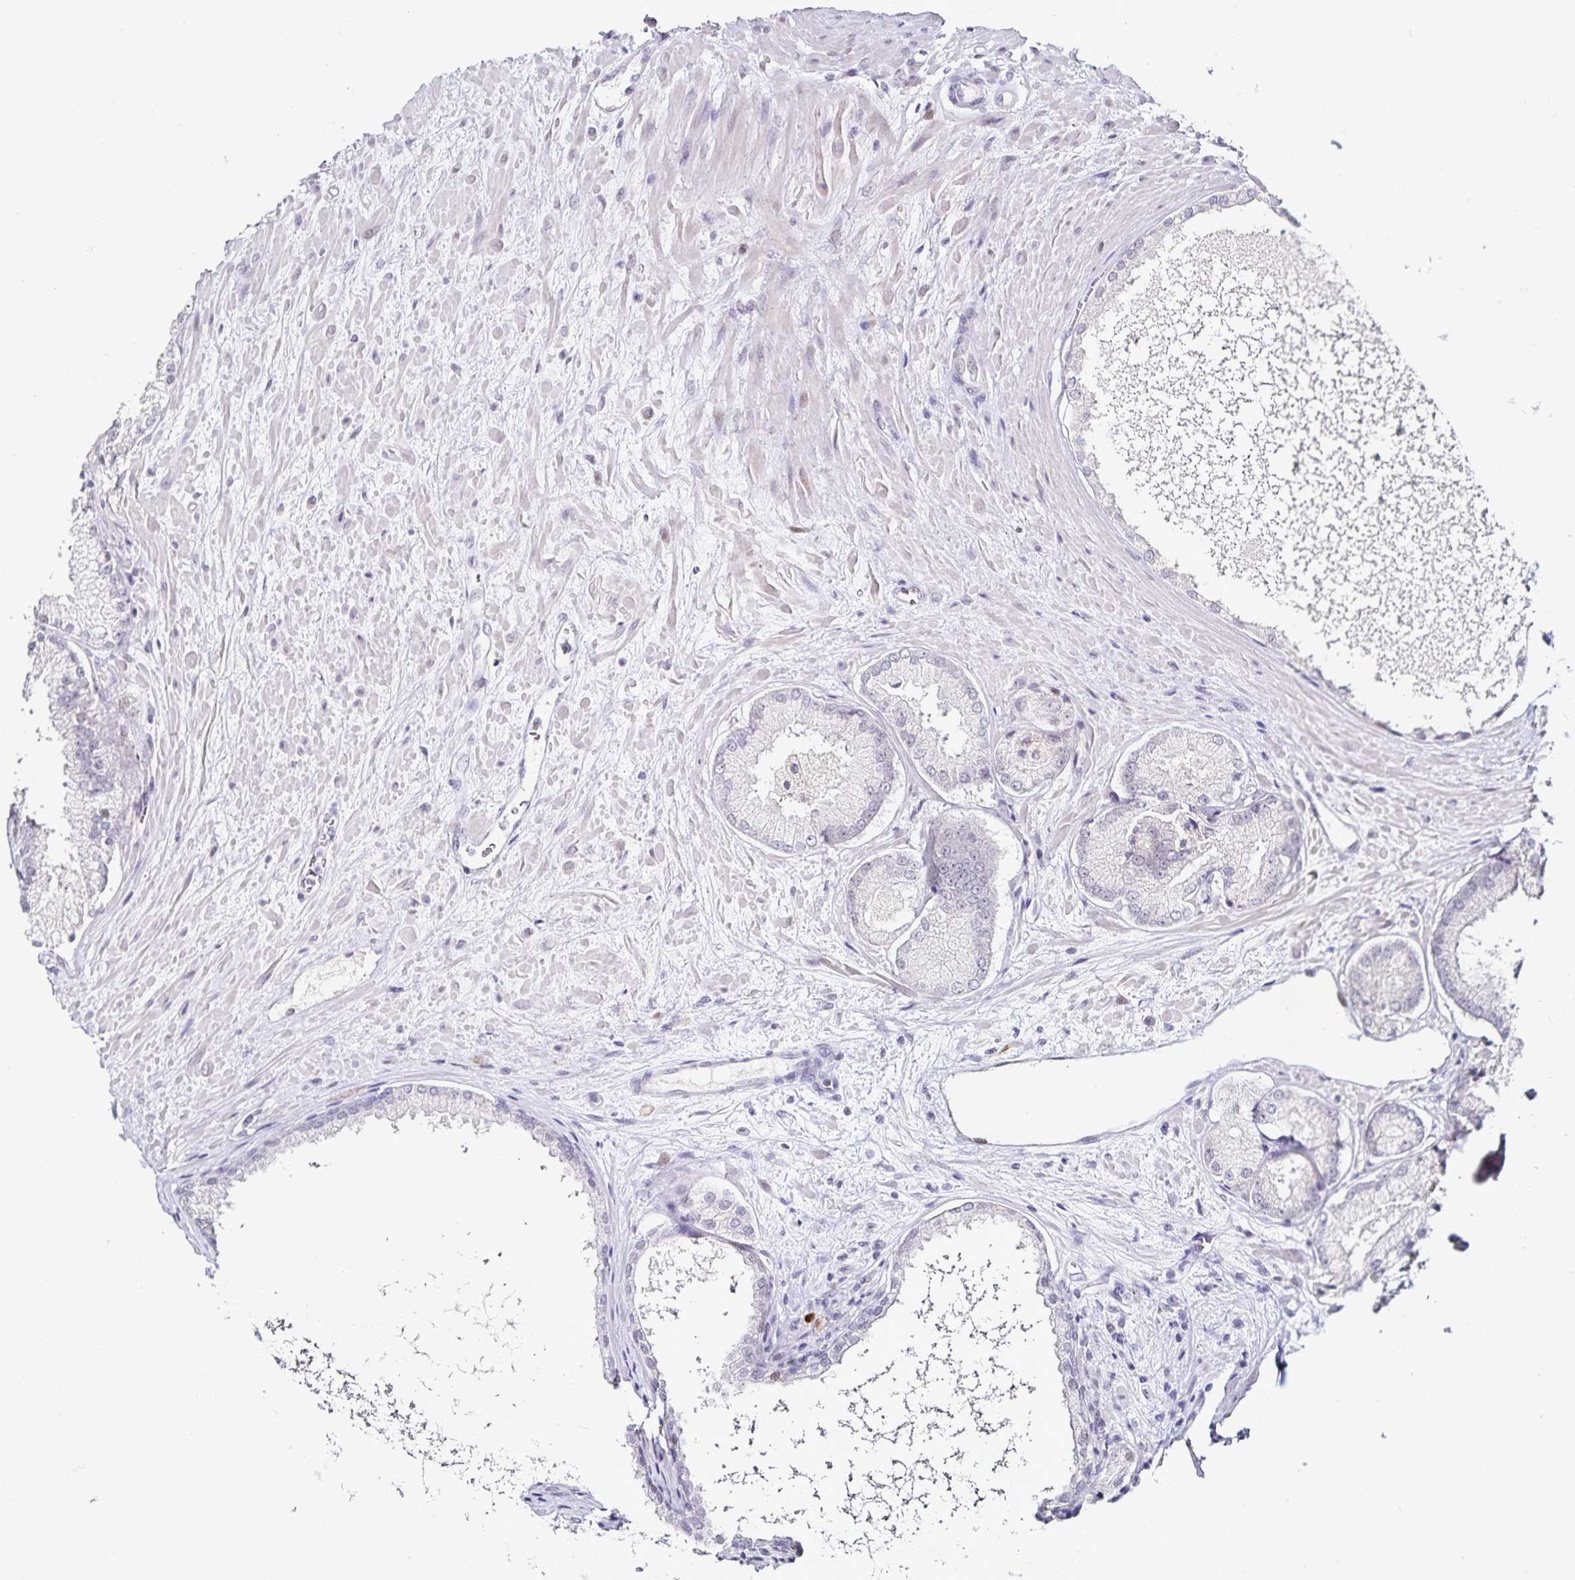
{"staining": {"intensity": "negative", "quantity": "none", "location": "none"}, "tissue": "prostate cancer", "cell_type": "Tumor cells", "image_type": "cancer", "snomed": [{"axis": "morphology", "description": "Adenocarcinoma, High grade"}, {"axis": "topography", "description": "Prostate"}], "caption": "Adenocarcinoma (high-grade) (prostate) stained for a protein using immunohistochemistry reveals no positivity tumor cells.", "gene": "ANLN", "patient": {"sex": "male", "age": 73}}